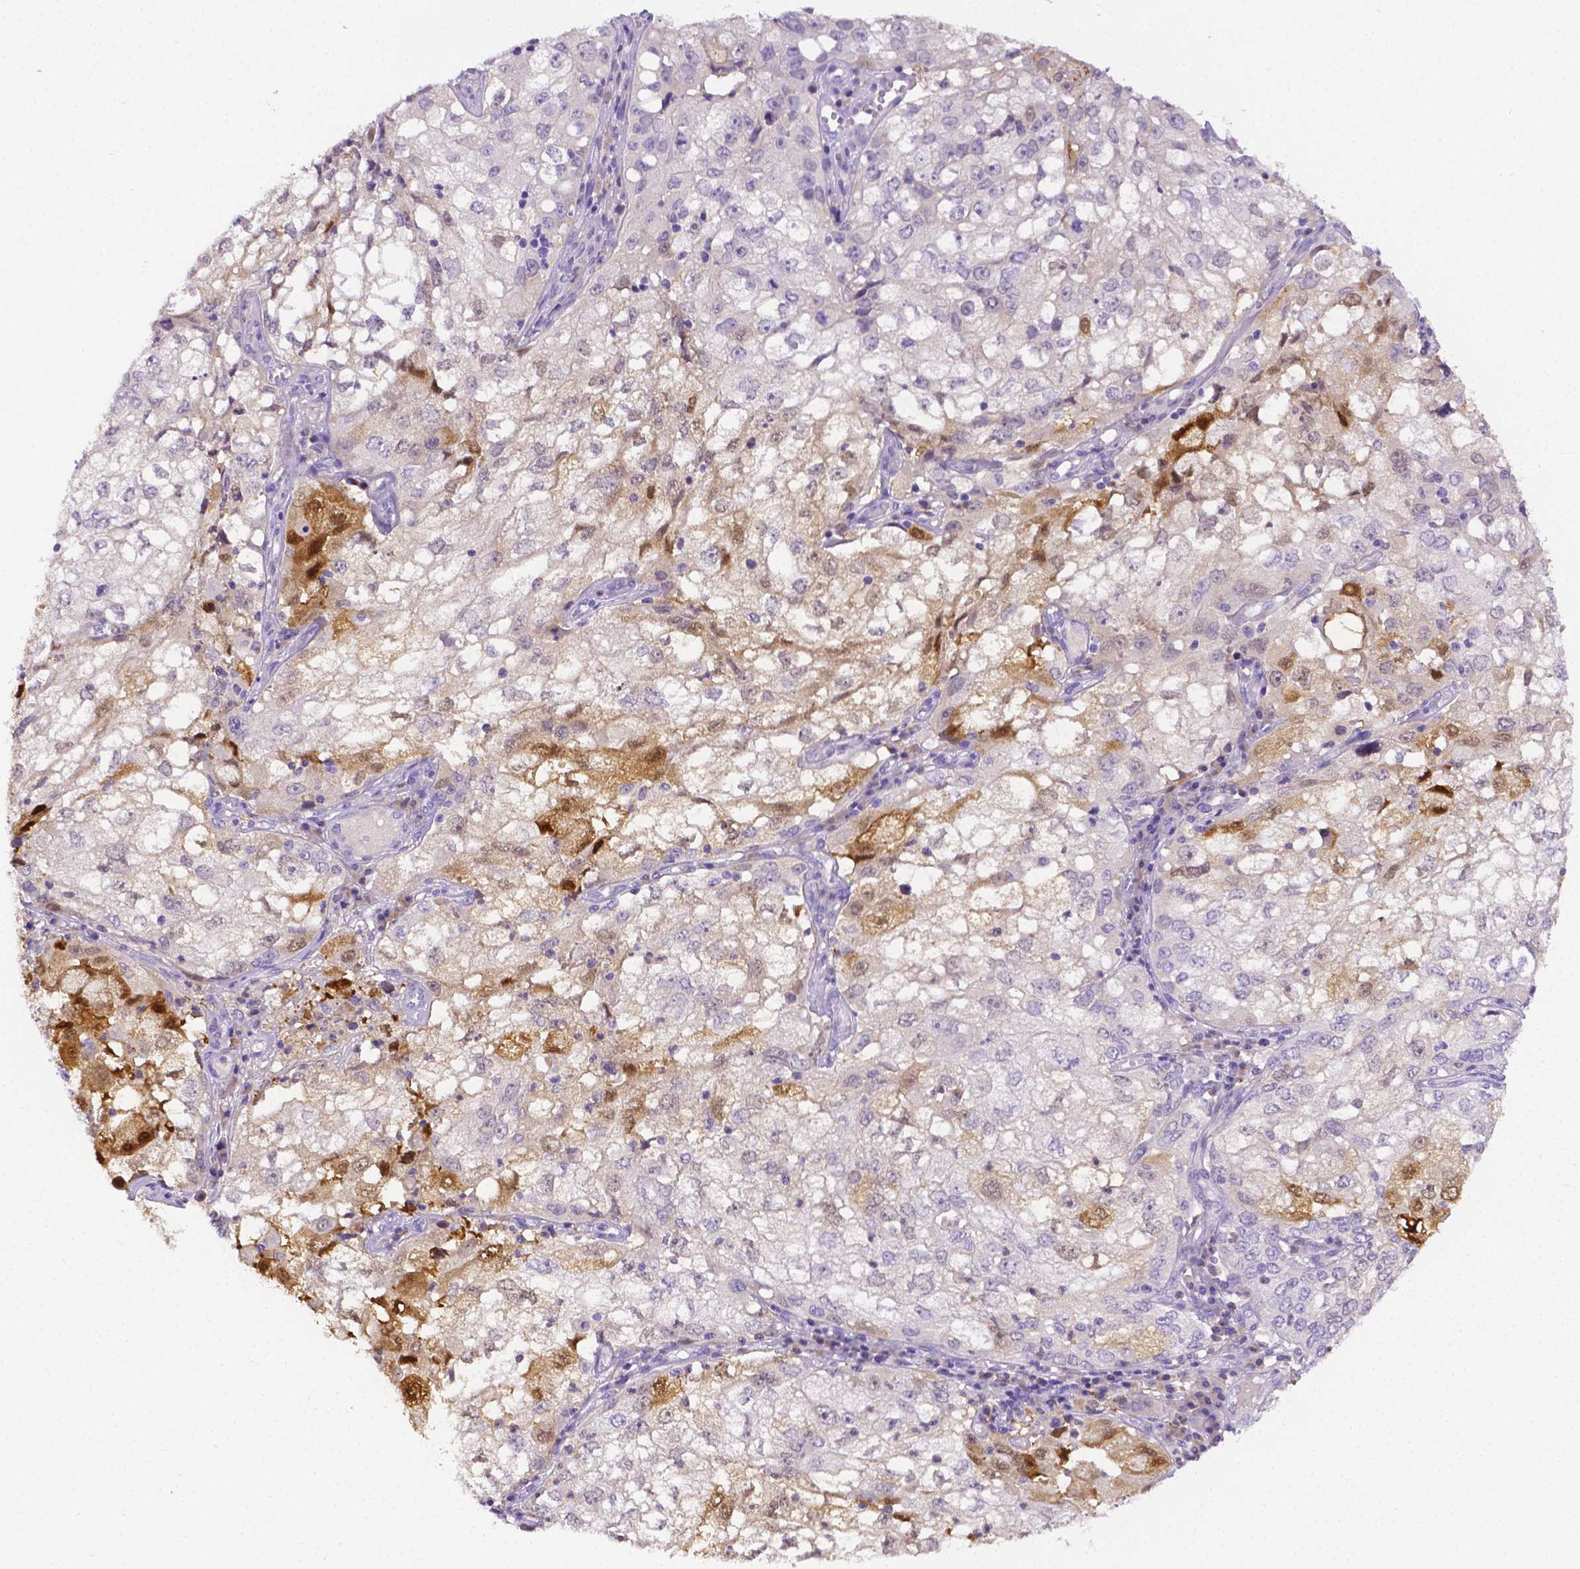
{"staining": {"intensity": "moderate", "quantity": "<25%", "location": "cytoplasmic/membranous,nuclear"}, "tissue": "cervical cancer", "cell_type": "Tumor cells", "image_type": "cancer", "snomed": [{"axis": "morphology", "description": "Squamous cell carcinoma, NOS"}, {"axis": "topography", "description": "Cervix"}], "caption": "Moderate cytoplasmic/membranous and nuclear protein expression is seen in about <25% of tumor cells in squamous cell carcinoma (cervical).", "gene": "NXPH2", "patient": {"sex": "female", "age": 36}}